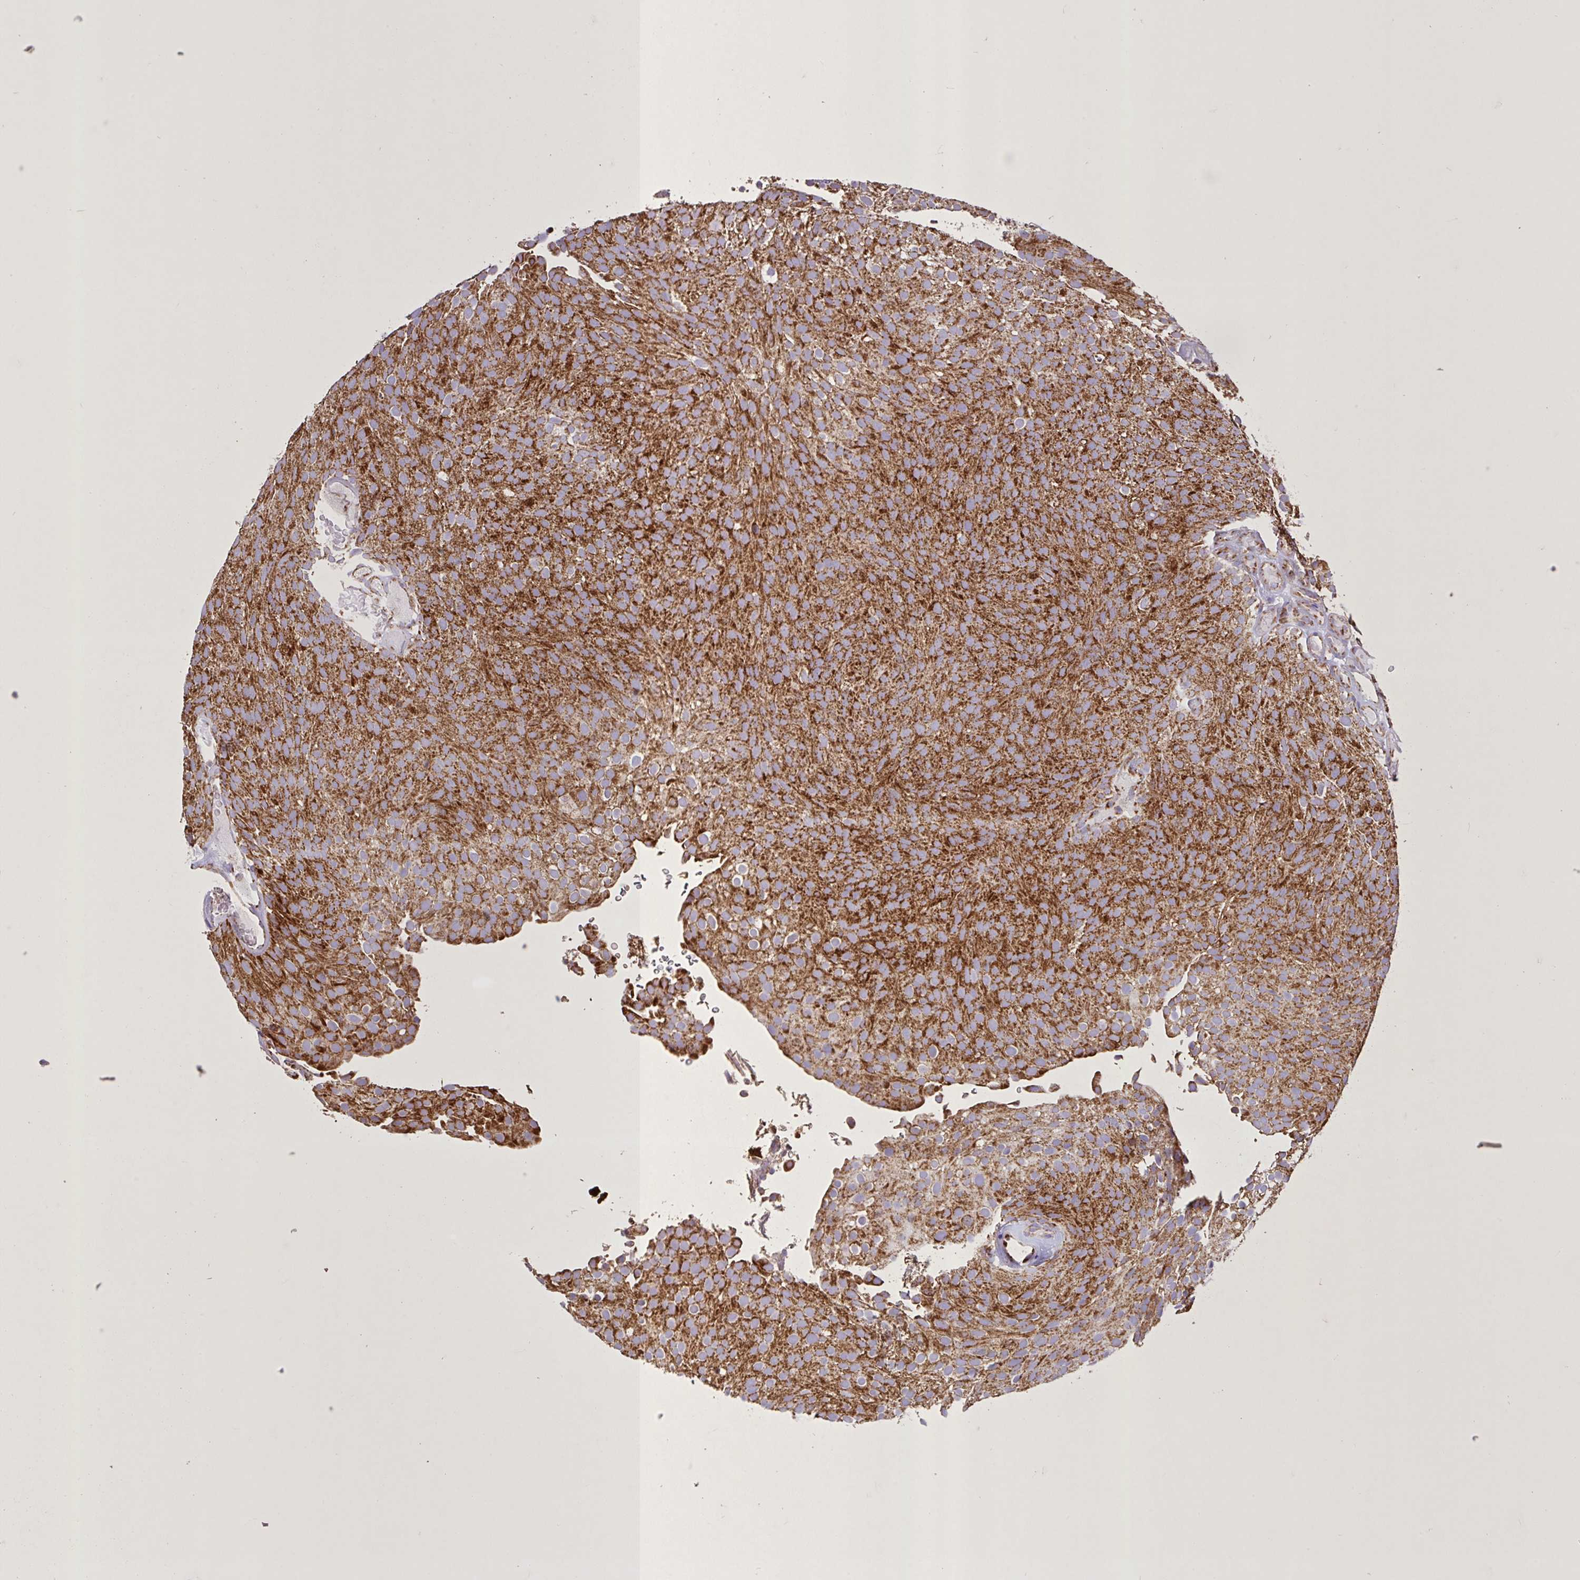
{"staining": {"intensity": "strong", "quantity": ">75%", "location": "cytoplasmic/membranous"}, "tissue": "urothelial cancer", "cell_type": "Tumor cells", "image_type": "cancer", "snomed": [{"axis": "morphology", "description": "Urothelial carcinoma, Low grade"}, {"axis": "topography", "description": "Urinary bladder"}], "caption": "Urothelial cancer stained with a protein marker exhibits strong staining in tumor cells.", "gene": "AGK", "patient": {"sex": "male", "age": 78}}